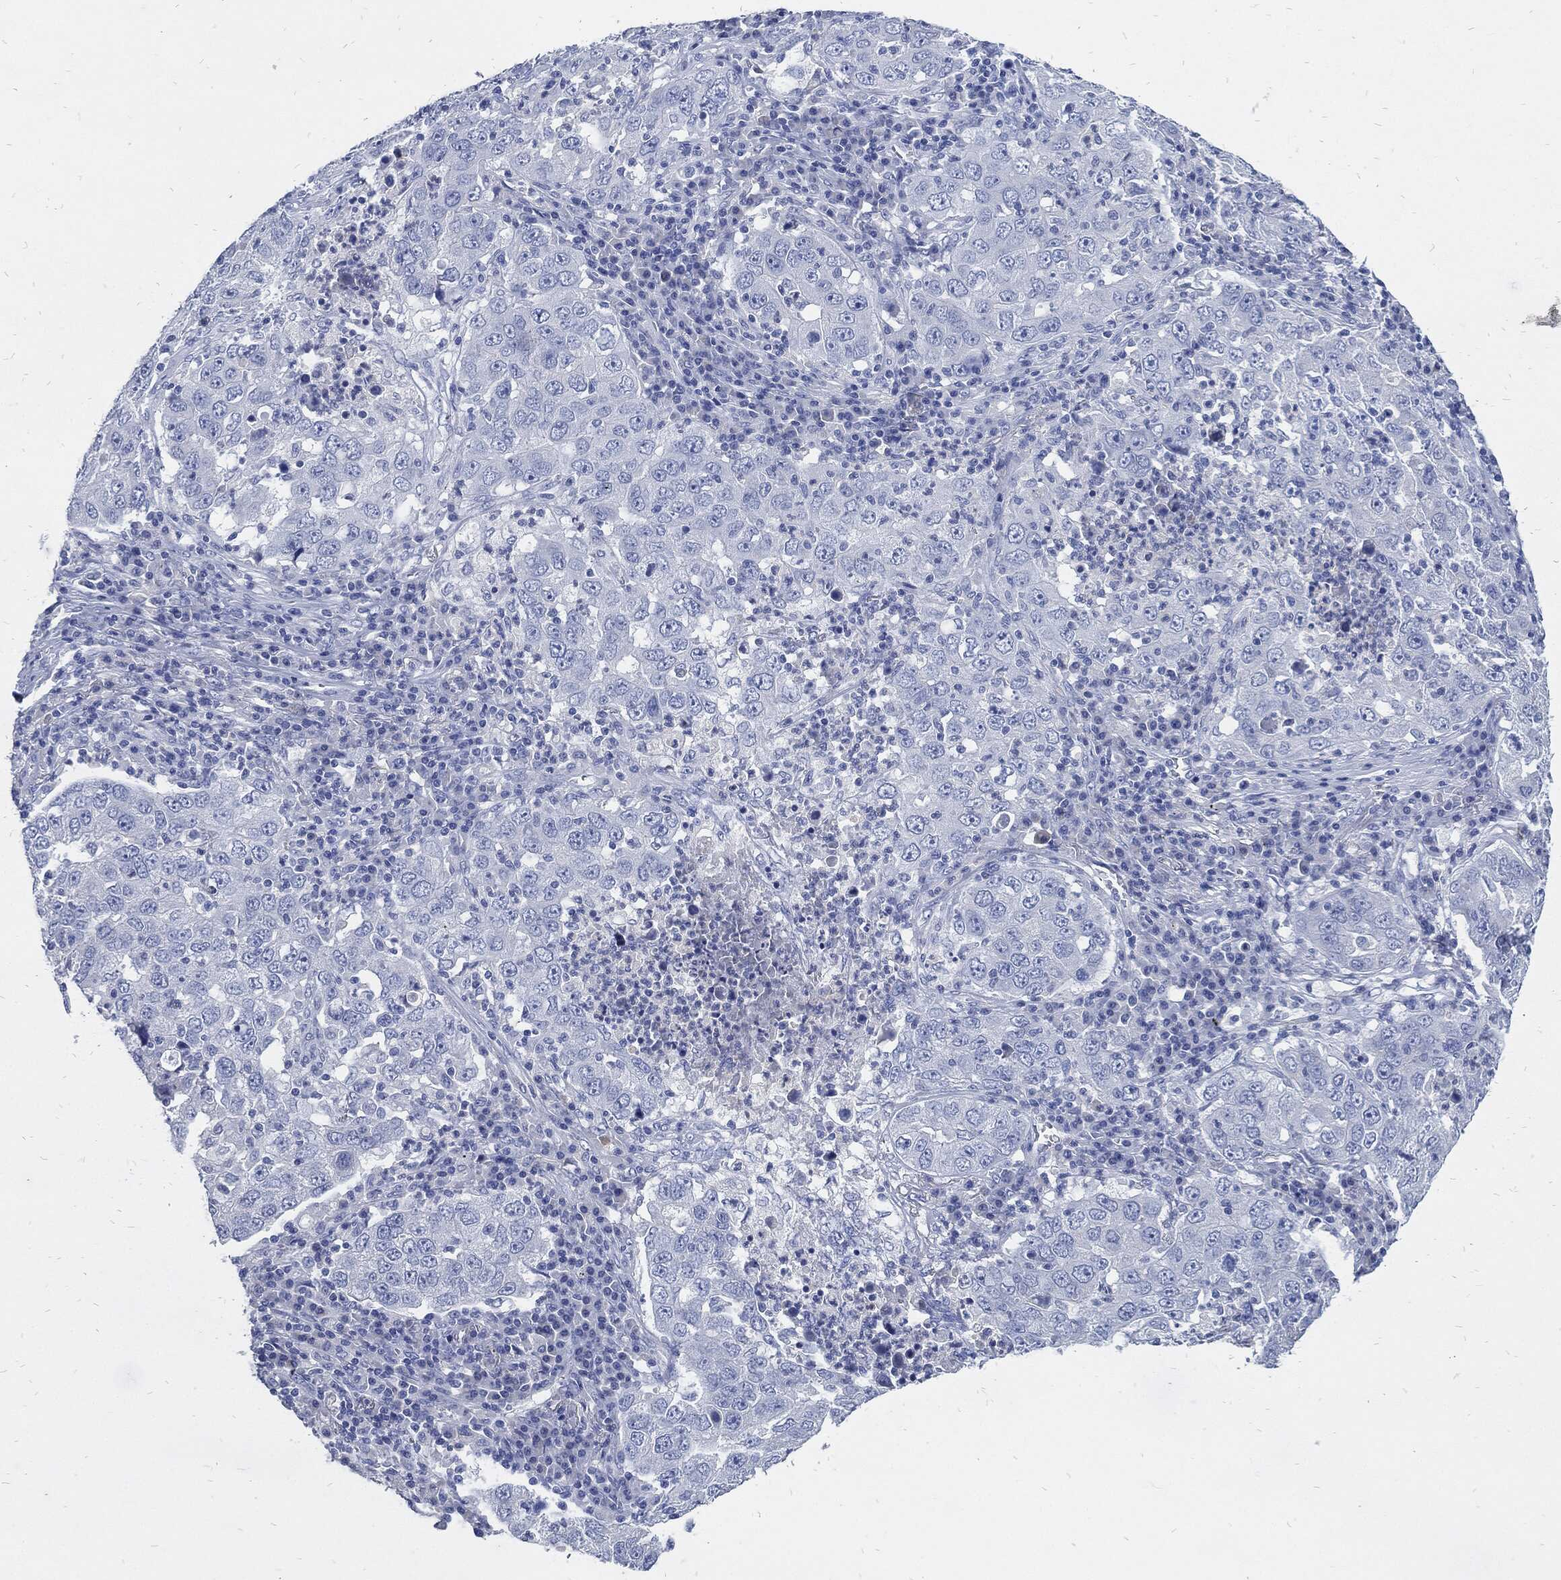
{"staining": {"intensity": "negative", "quantity": "none", "location": "none"}, "tissue": "lung cancer", "cell_type": "Tumor cells", "image_type": "cancer", "snomed": [{"axis": "morphology", "description": "Adenocarcinoma, NOS"}, {"axis": "topography", "description": "Lung"}], "caption": "A micrograph of human lung adenocarcinoma is negative for staining in tumor cells.", "gene": "FABP4", "patient": {"sex": "male", "age": 73}}